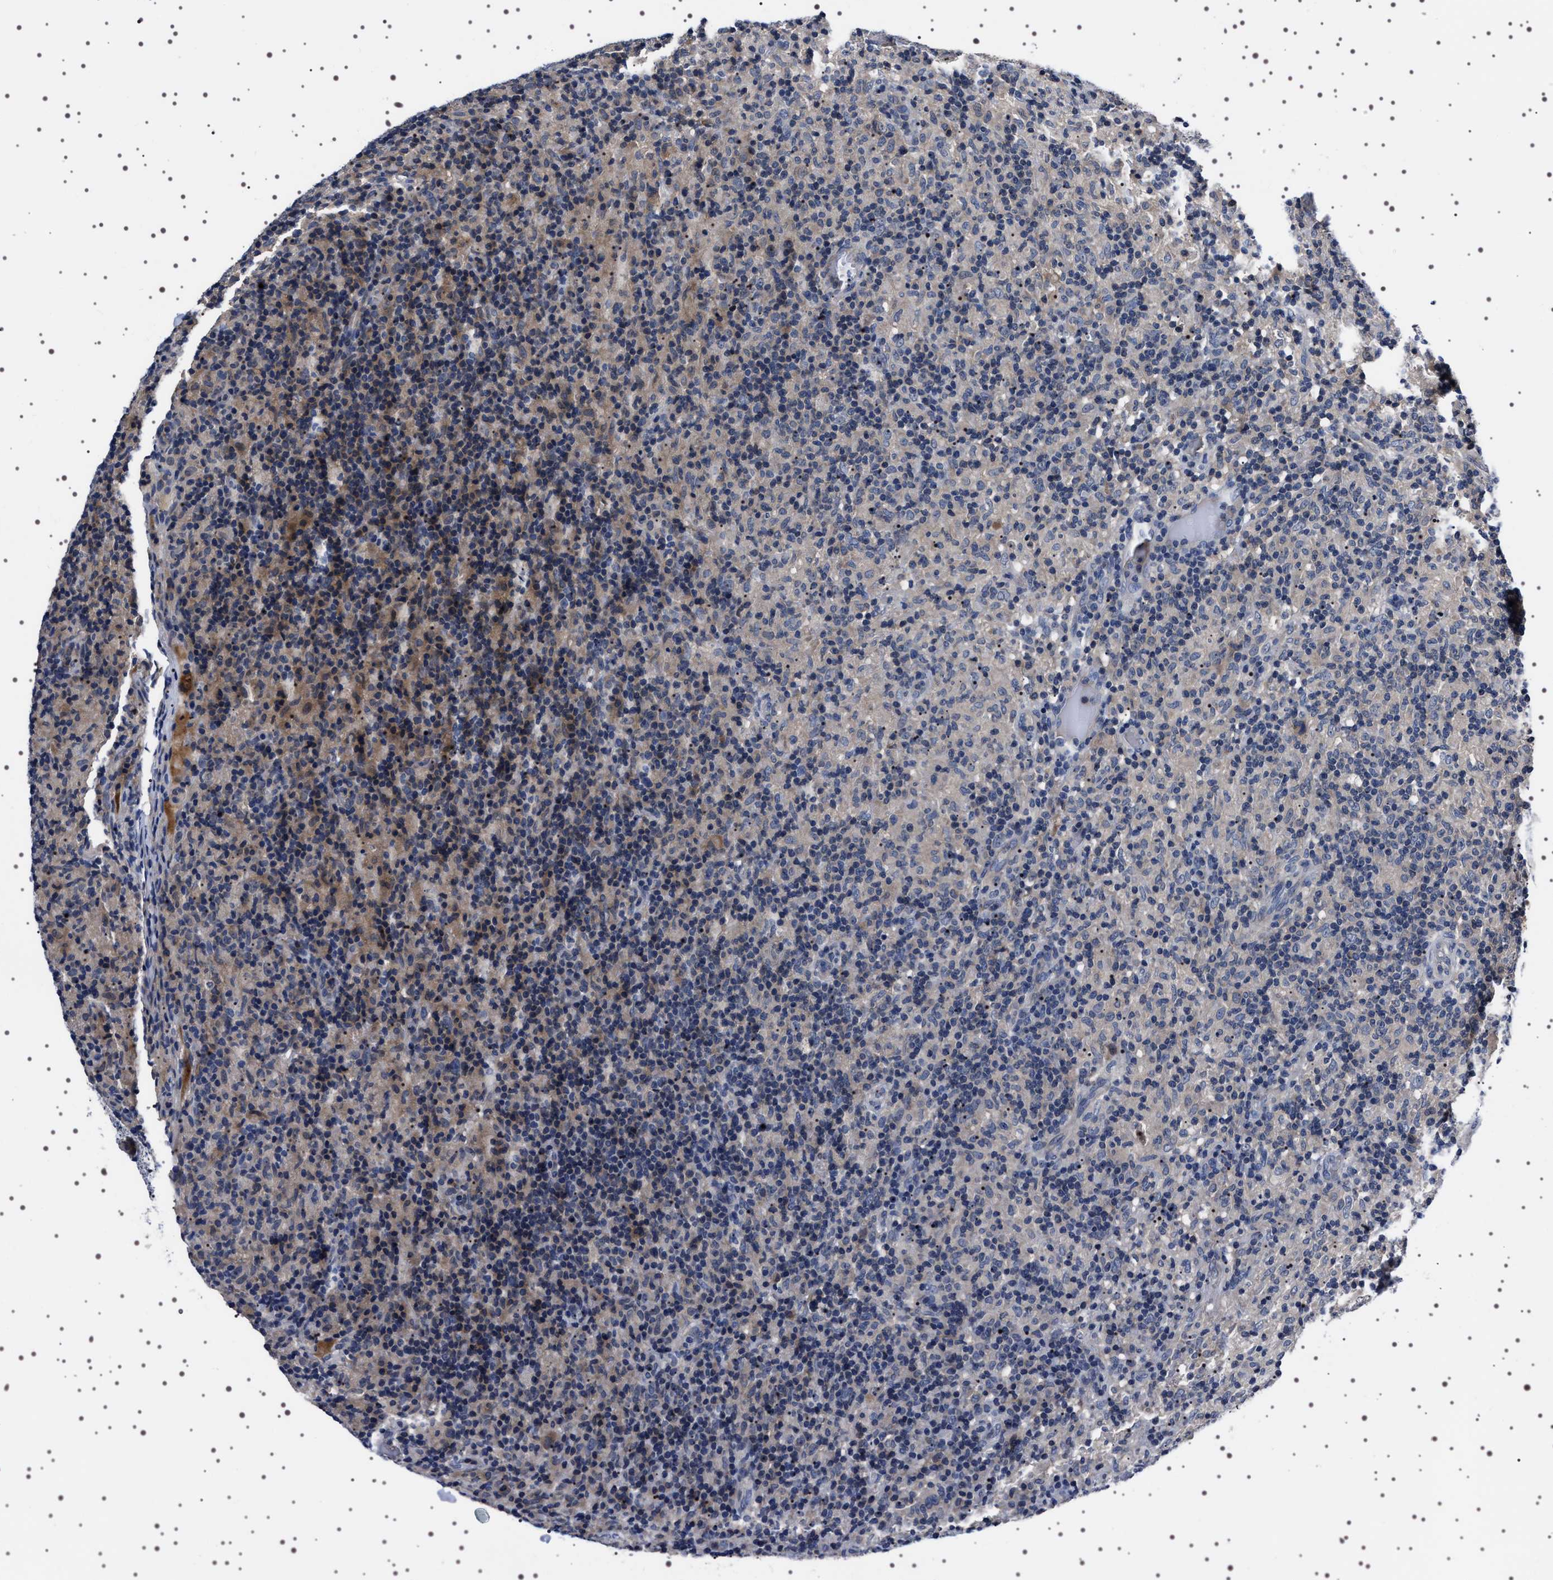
{"staining": {"intensity": "weak", "quantity": "<25%", "location": "cytoplasmic/membranous"}, "tissue": "lymphoma", "cell_type": "Tumor cells", "image_type": "cancer", "snomed": [{"axis": "morphology", "description": "Hodgkin's disease, NOS"}, {"axis": "topography", "description": "Lymph node"}], "caption": "DAB immunohistochemical staining of human Hodgkin's disease exhibits no significant staining in tumor cells.", "gene": "TARBP1", "patient": {"sex": "male", "age": 70}}